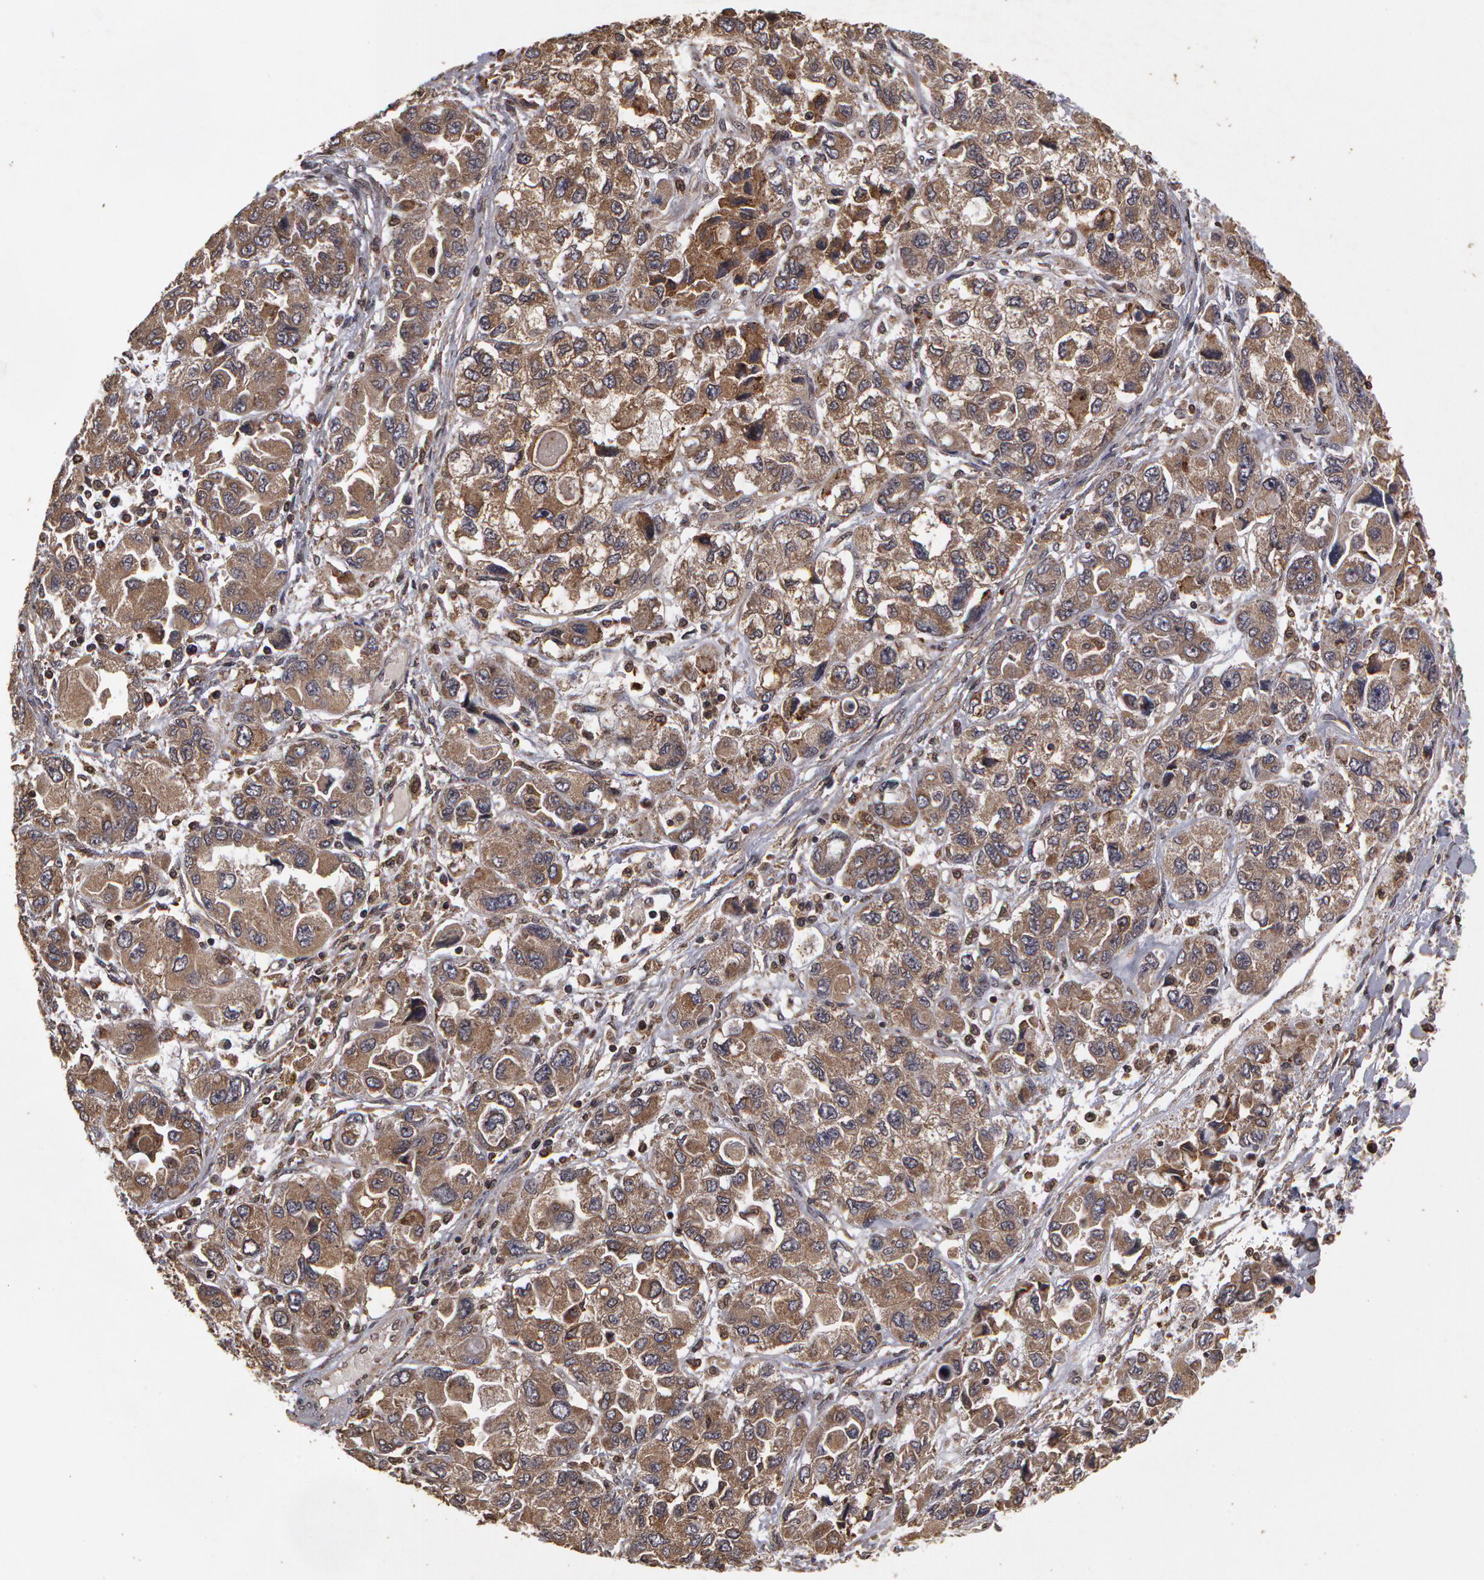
{"staining": {"intensity": "weak", "quantity": "25%-75%", "location": "cytoplasmic/membranous"}, "tissue": "ovarian cancer", "cell_type": "Tumor cells", "image_type": "cancer", "snomed": [{"axis": "morphology", "description": "Cystadenocarcinoma, serous, NOS"}, {"axis": "topography", "description": "Ovary"}], "caption": "Ovarian cancer stained with a brown dye reveals weak cytoplasmic/membranous positive positivity in approximately 25%-75% of tumor cells.", "gene": "CALR", "patient": {"sex": "female", "age": 84}}